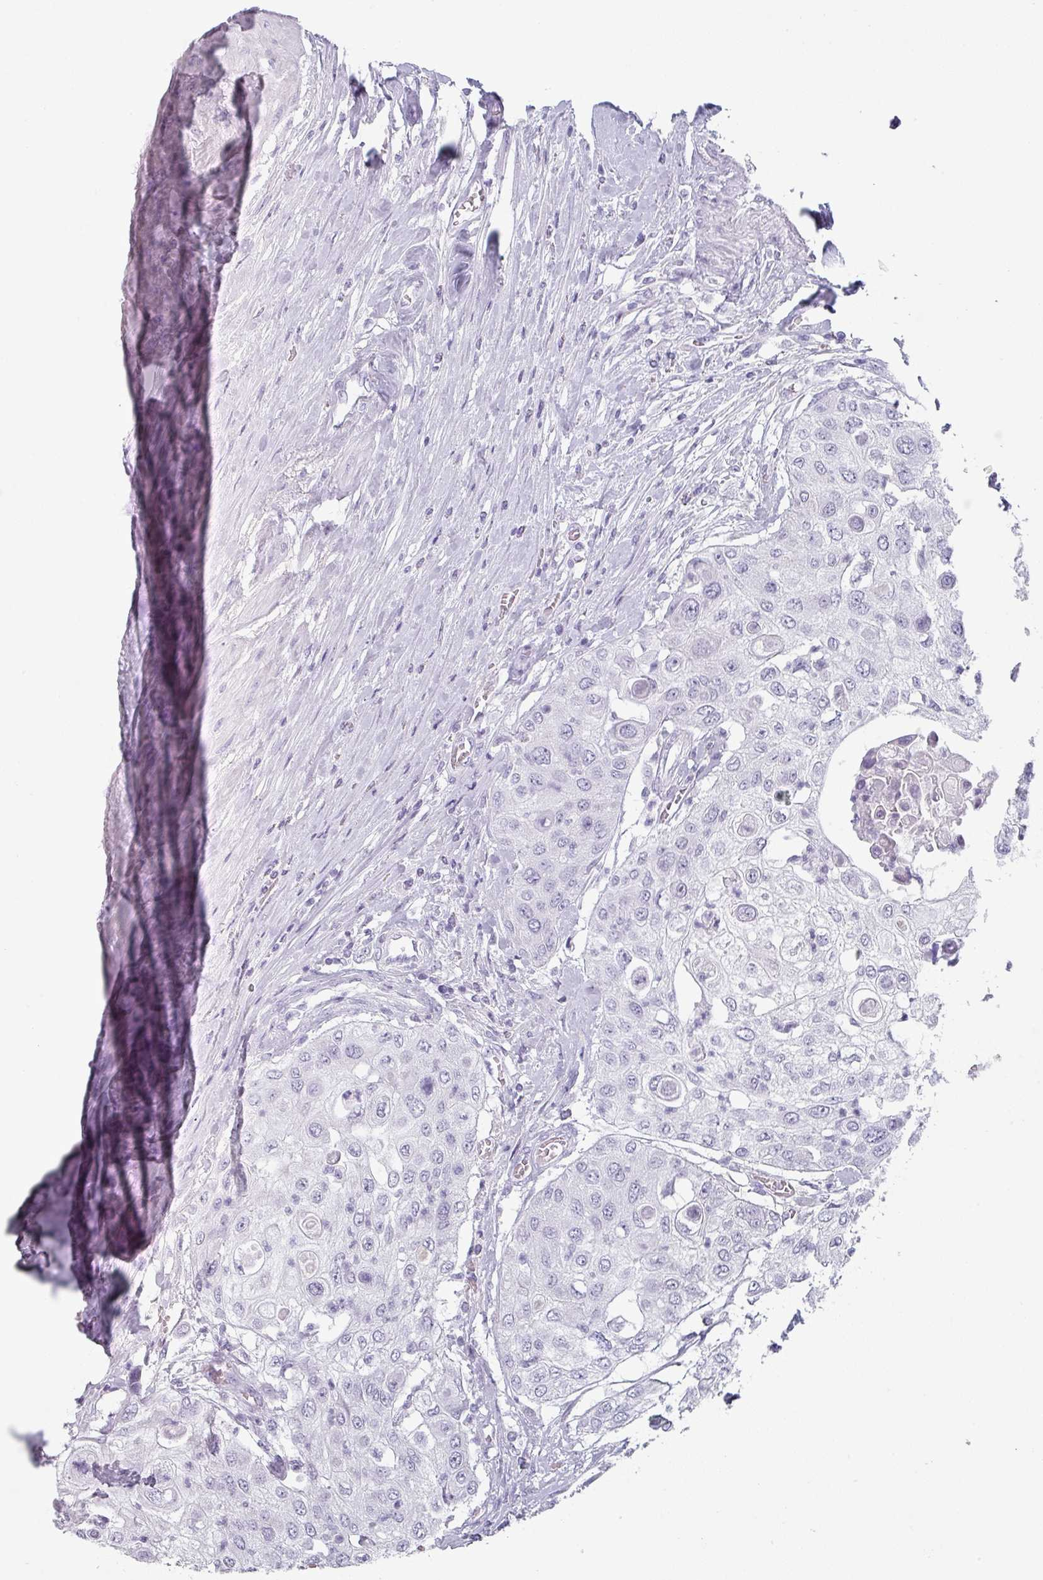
{"staining": {"intensity": "negative", "quantity": "none", "location": "none"}, "tissue": "urothelial cancer", "cell_type": "Tumor cells", "image_type": "cancer", "snomed": [{"axis": "morphology", "description": "Urothelial carcinoma, High grade"}, {"axis": "topography", "description": "Urinary bladder"}], "caption": "Photomicrograph shows no protein staining in tumor cells of high-grade urothelial carcinoma tissue.", "gene": "SLC35G2", "patient": {"sex": "female", "age": 79}}